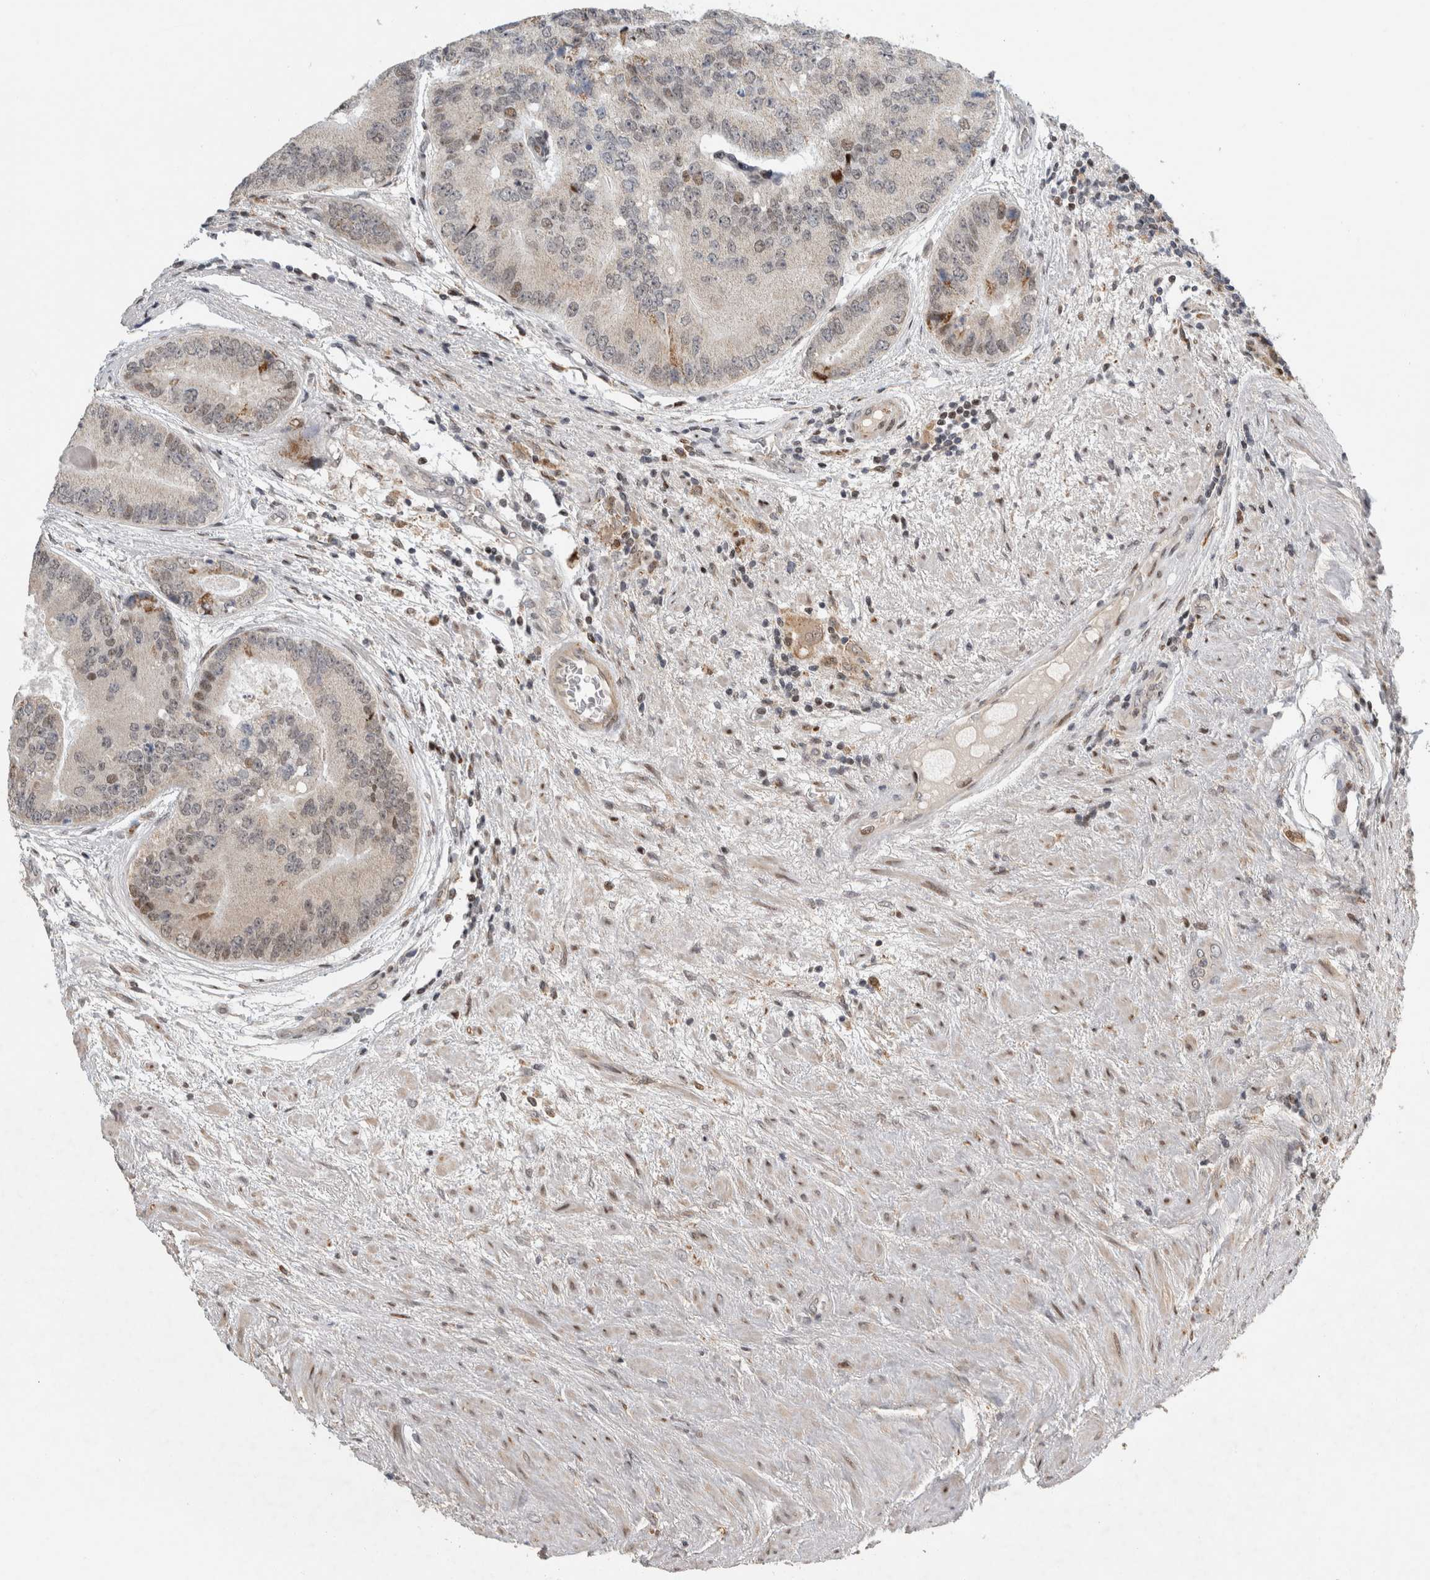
{"staining": {"intensity": "weak", "quantity": "<25%", "location": "nuclear"}, "tissue": "prostate cancer", "cell_type": "Tumor cells", "image_type": "cancer", "snomed": [{"axis": "morphology", "description": "Adenocarcinoma, High grade"}, {"axis": "topography", "description": "Prostate"}], "caption": "The micrograph demonstrates no staining of tumor cells in prostate high-grade adenocarcinoma.", "gene": "C8orf58", "patient": {"sex": "male", "age": 70}}